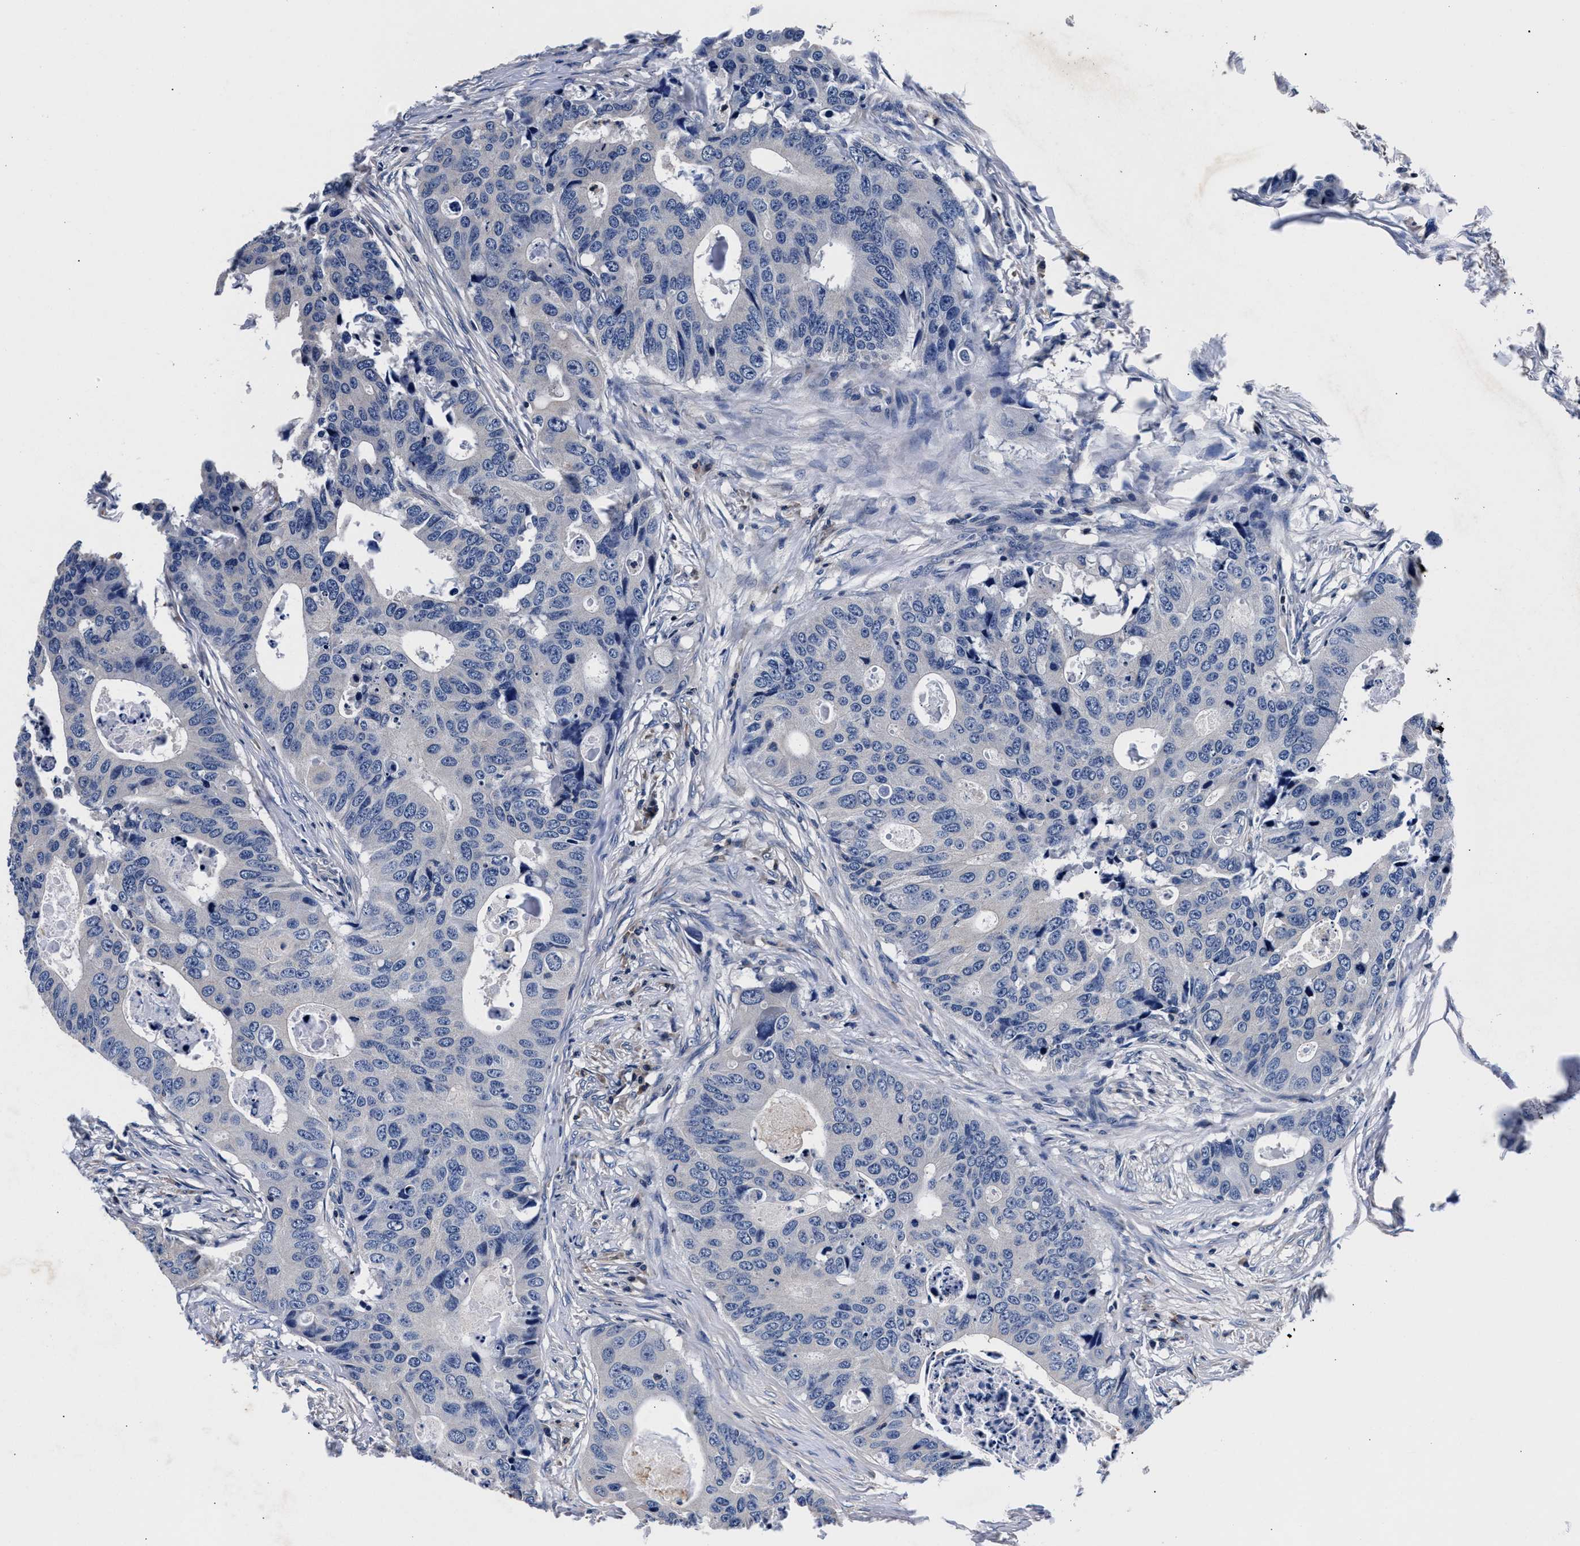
{"staining": {"intensity": "negative", "quantity": "none", "location": "none"}, "tissue": "colorectal cancer", "cell_type": "Tumor cells", "image_type": "cancer", "snomed": [{"axis": "morphology", "description": "Adenocarcinoma, NOS"}, {"axis": "topography", "description": "Colon"}], "caption": "This is an immunohistochemistry (IHC) image of colorectal cancer (adenocarcinoma). There is no positivity in tumor cells.", "gene": "PHF24", "patient": {"sex": "male", "age": 71}}